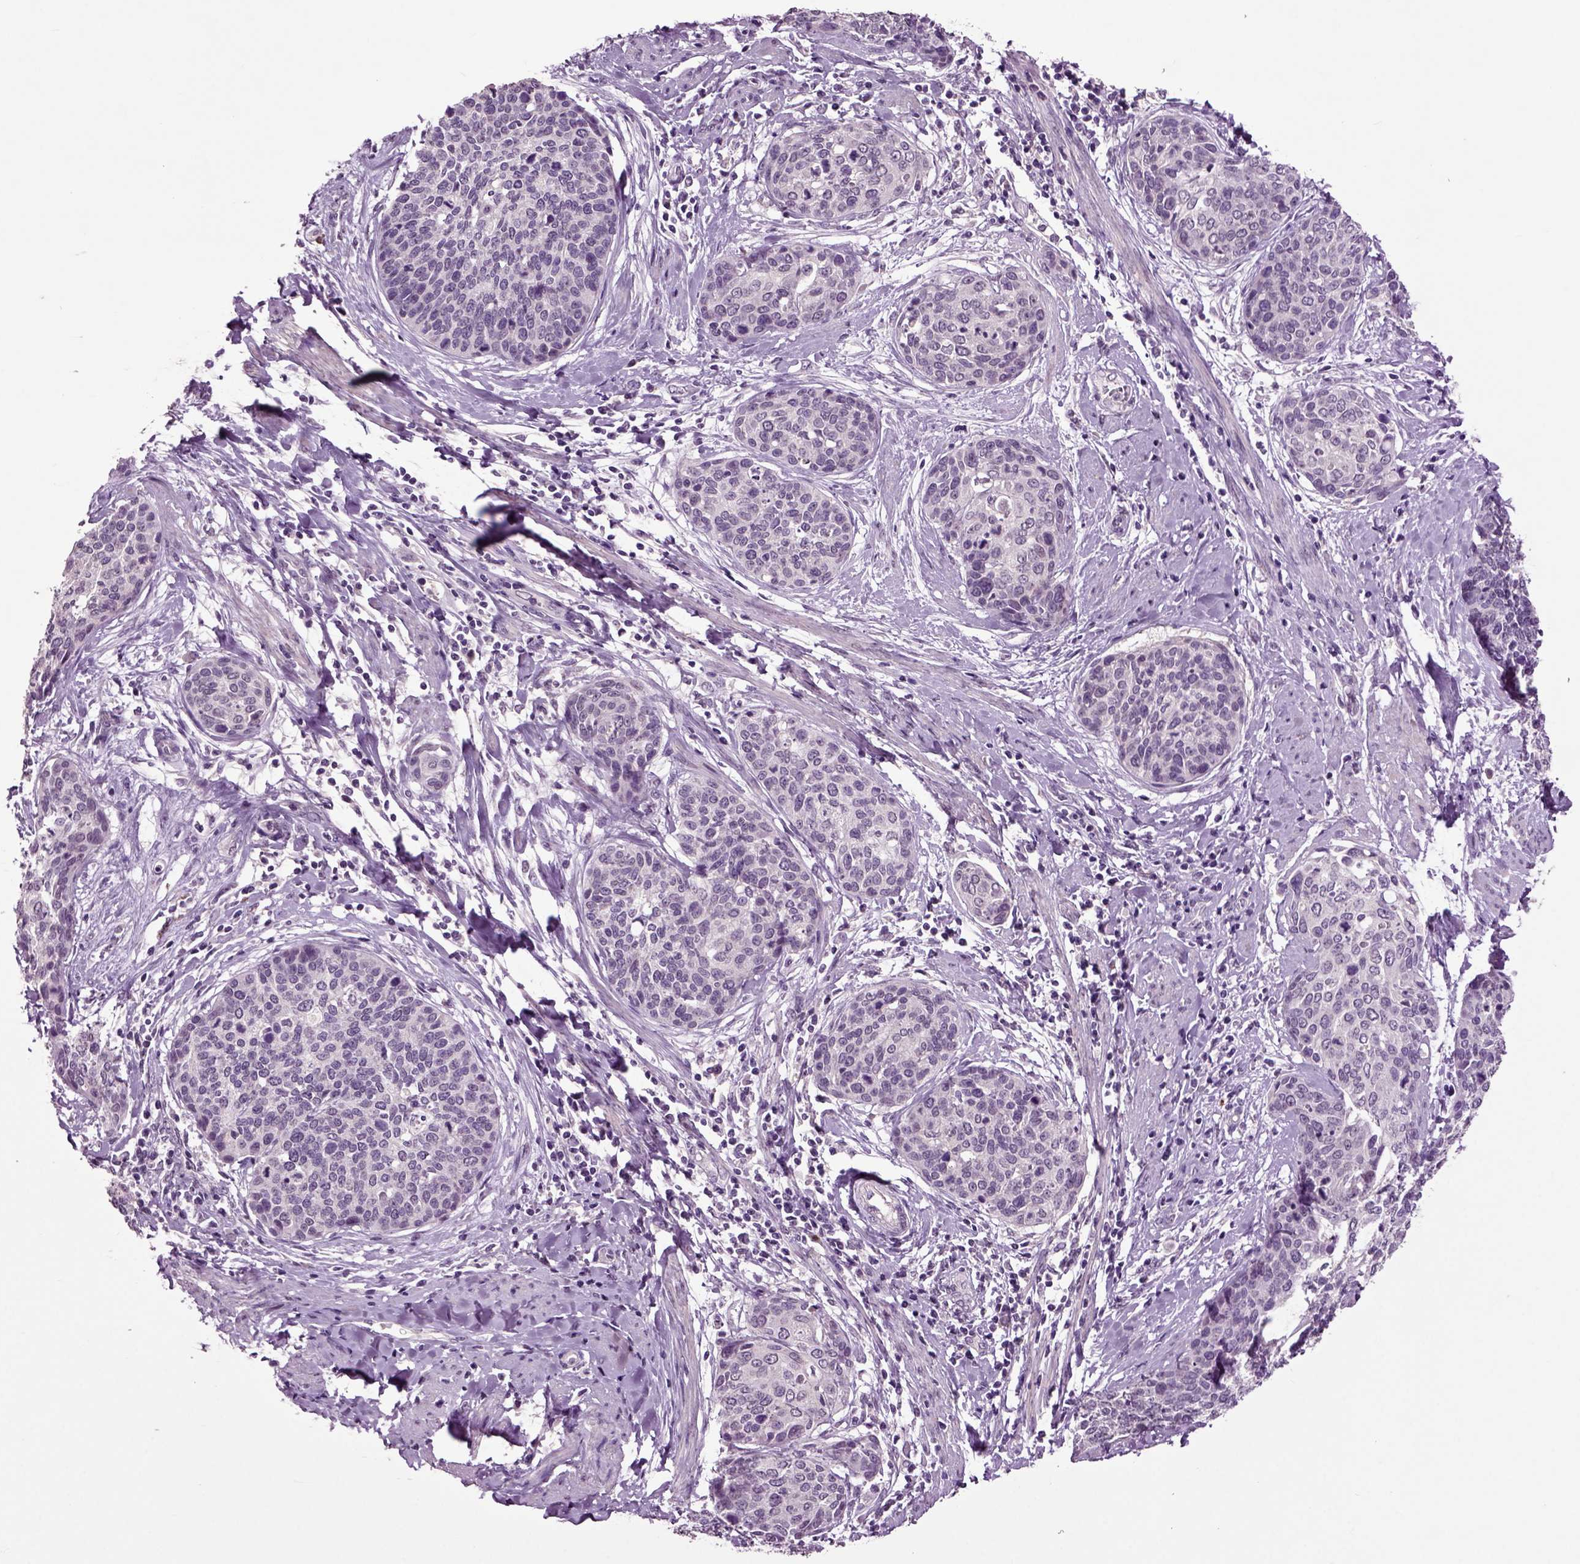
{"staining": {"intensity": "negative", "quantity": "none", "location": "none"}, "tissue": "cervical cancer", "cell_type": "Tumor cells", "image_type": "cancer", "snomed": [{"axis": "morphology", "description": "Squamous cell carcinoma, NOS"}, {"axis": "topography", "description": "Cervix"}], "caption": "There is no significant positivity in tumor cells of cervical cancer.", "gene": "CRHR1", "patient": {"sex": "female", "age": 69}}